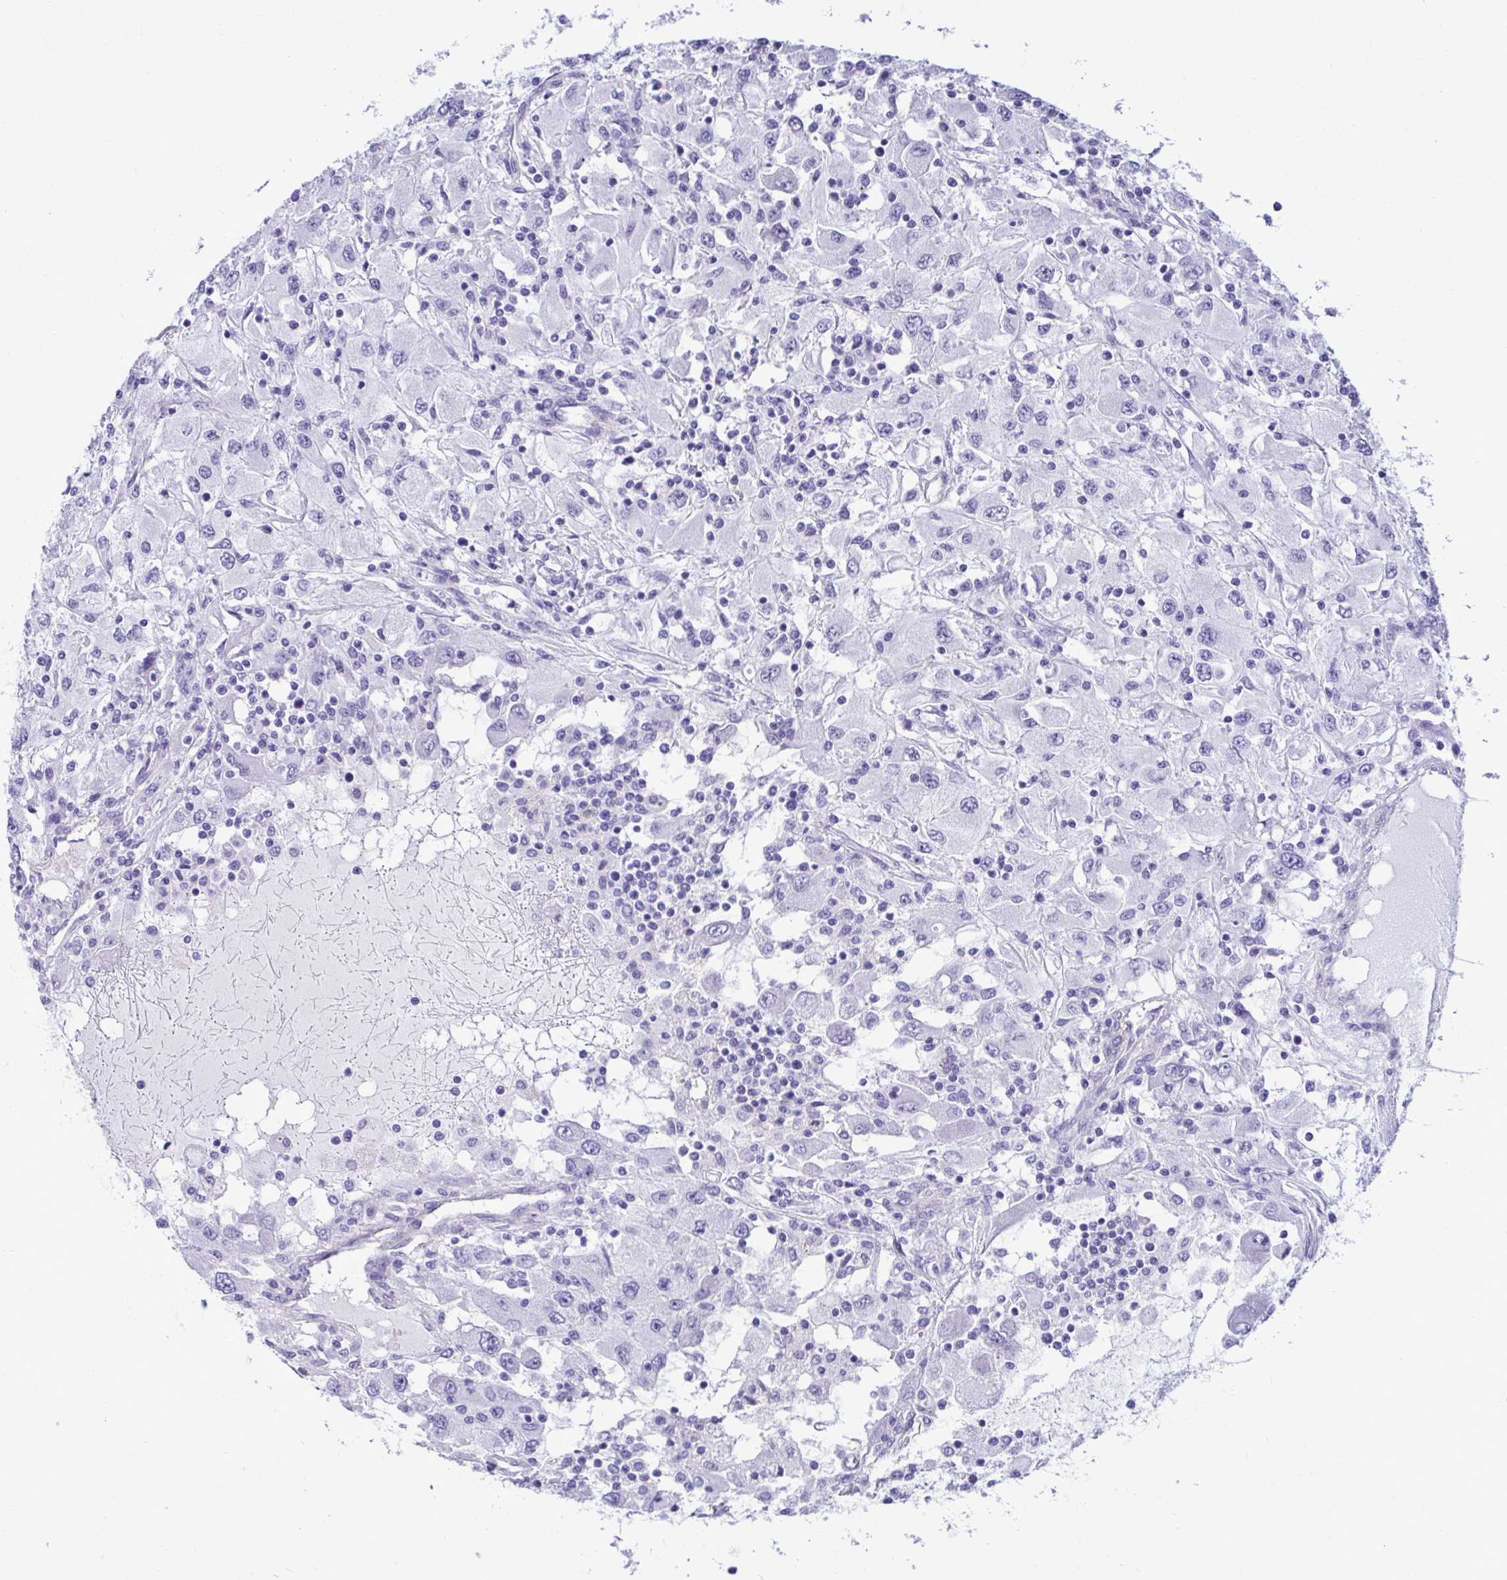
{"staining": {"intensity": "negative", "quantity": "none", "location": "none"}, "tissue": "renal cancer", "cell_type": "Tumor cells", "image_type": "cancer", "snomed": [{"axis": "morphology", "description": "Adenocarcinoma, NOS"}, {"axis": "topography", "description": "Kidney"}], "caption": "Immunohistochemistry (IHC) histopathology image of neoplastic tissue: human renal adenocarcinoma stained with DAB shows no significant protein expression in tumor cells. (DAB immunohistochemistry, high magnification).", "gene": "ABCG2", "patient": {"sex": "female", "age": 67}}